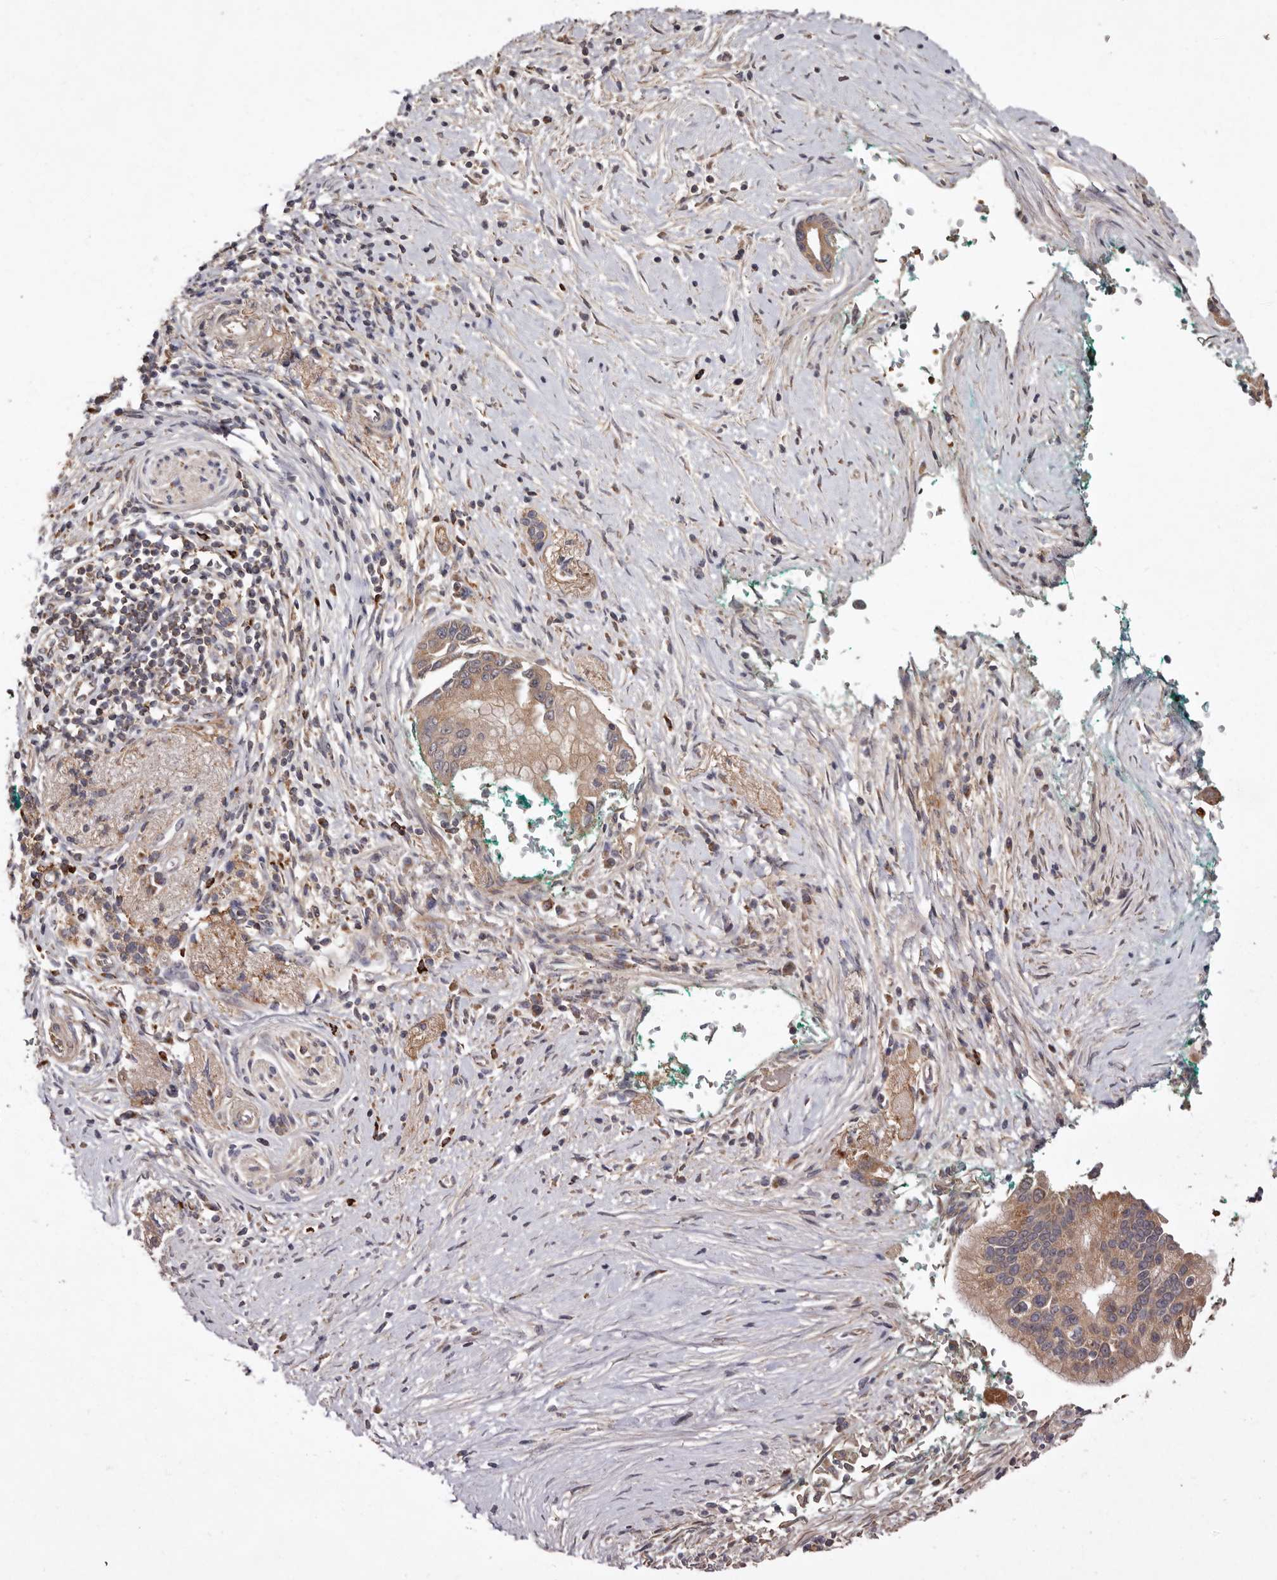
{"staining": {"intensity": "moderate", "quantity": ">75%", "location": "cytoplasmic/membranous"}, "tissue": "pancreatic cancer", "cell_type": "Tumor cells", "image_type": "cancer", "snomed": [{"axis": "morphology", "description": "Adenocarcinoma, NOS"}, {"axis": "topography", "description": "Pancreas"}], "caption": "This image demonstrates pancreatic cancer stained with IHC to label a protein in brown. The cytoplasmic/membranous of tumor cells show moderate positivity for the protein. Nuclei are counter-stained blue.", "gene": "GOT1L1", "patient": {"sex": "male", "age": 78}}